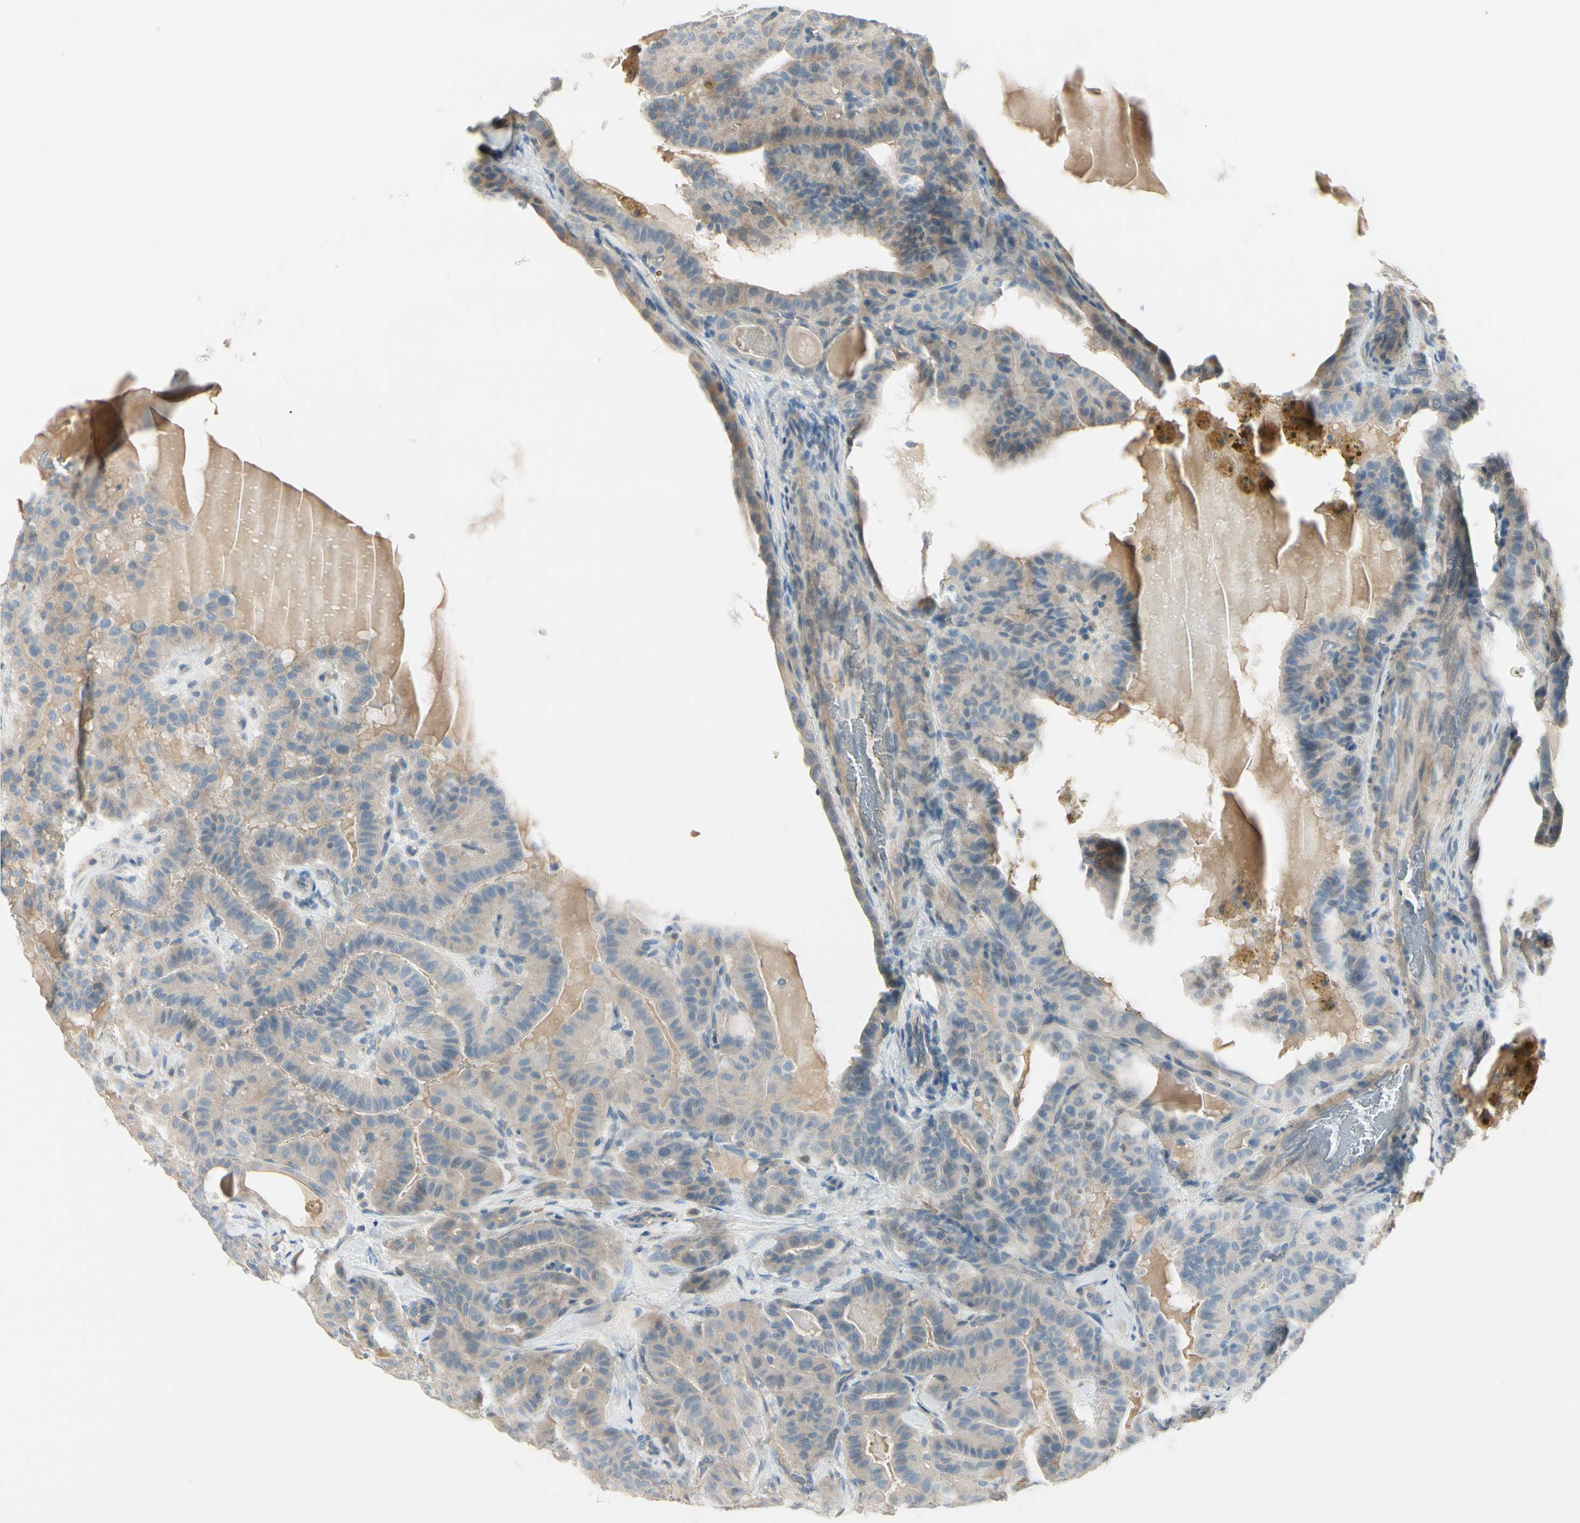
{"staining": {"intensity": "weak", "quantity": ">75%", "location": "cytoplasmic/membranous"}, "tissue": "thyroid cancer", "cell_type": "Tumor cells", "image_type": "cancer", "snomed": [{"axis": "morphology", "description": "Papillary adenocarcinoma, NOS"}, {"axis": "topography", "description": "Thyroid gland"}], "caption": "Protein staining exhibits weak cytoplasmic/membranous staining in about >75% of tumor cells in thyroid papillary adenocarcinoma.", "gene": "CYP2E1", "patient": {"sex": "male", "age": 77}}